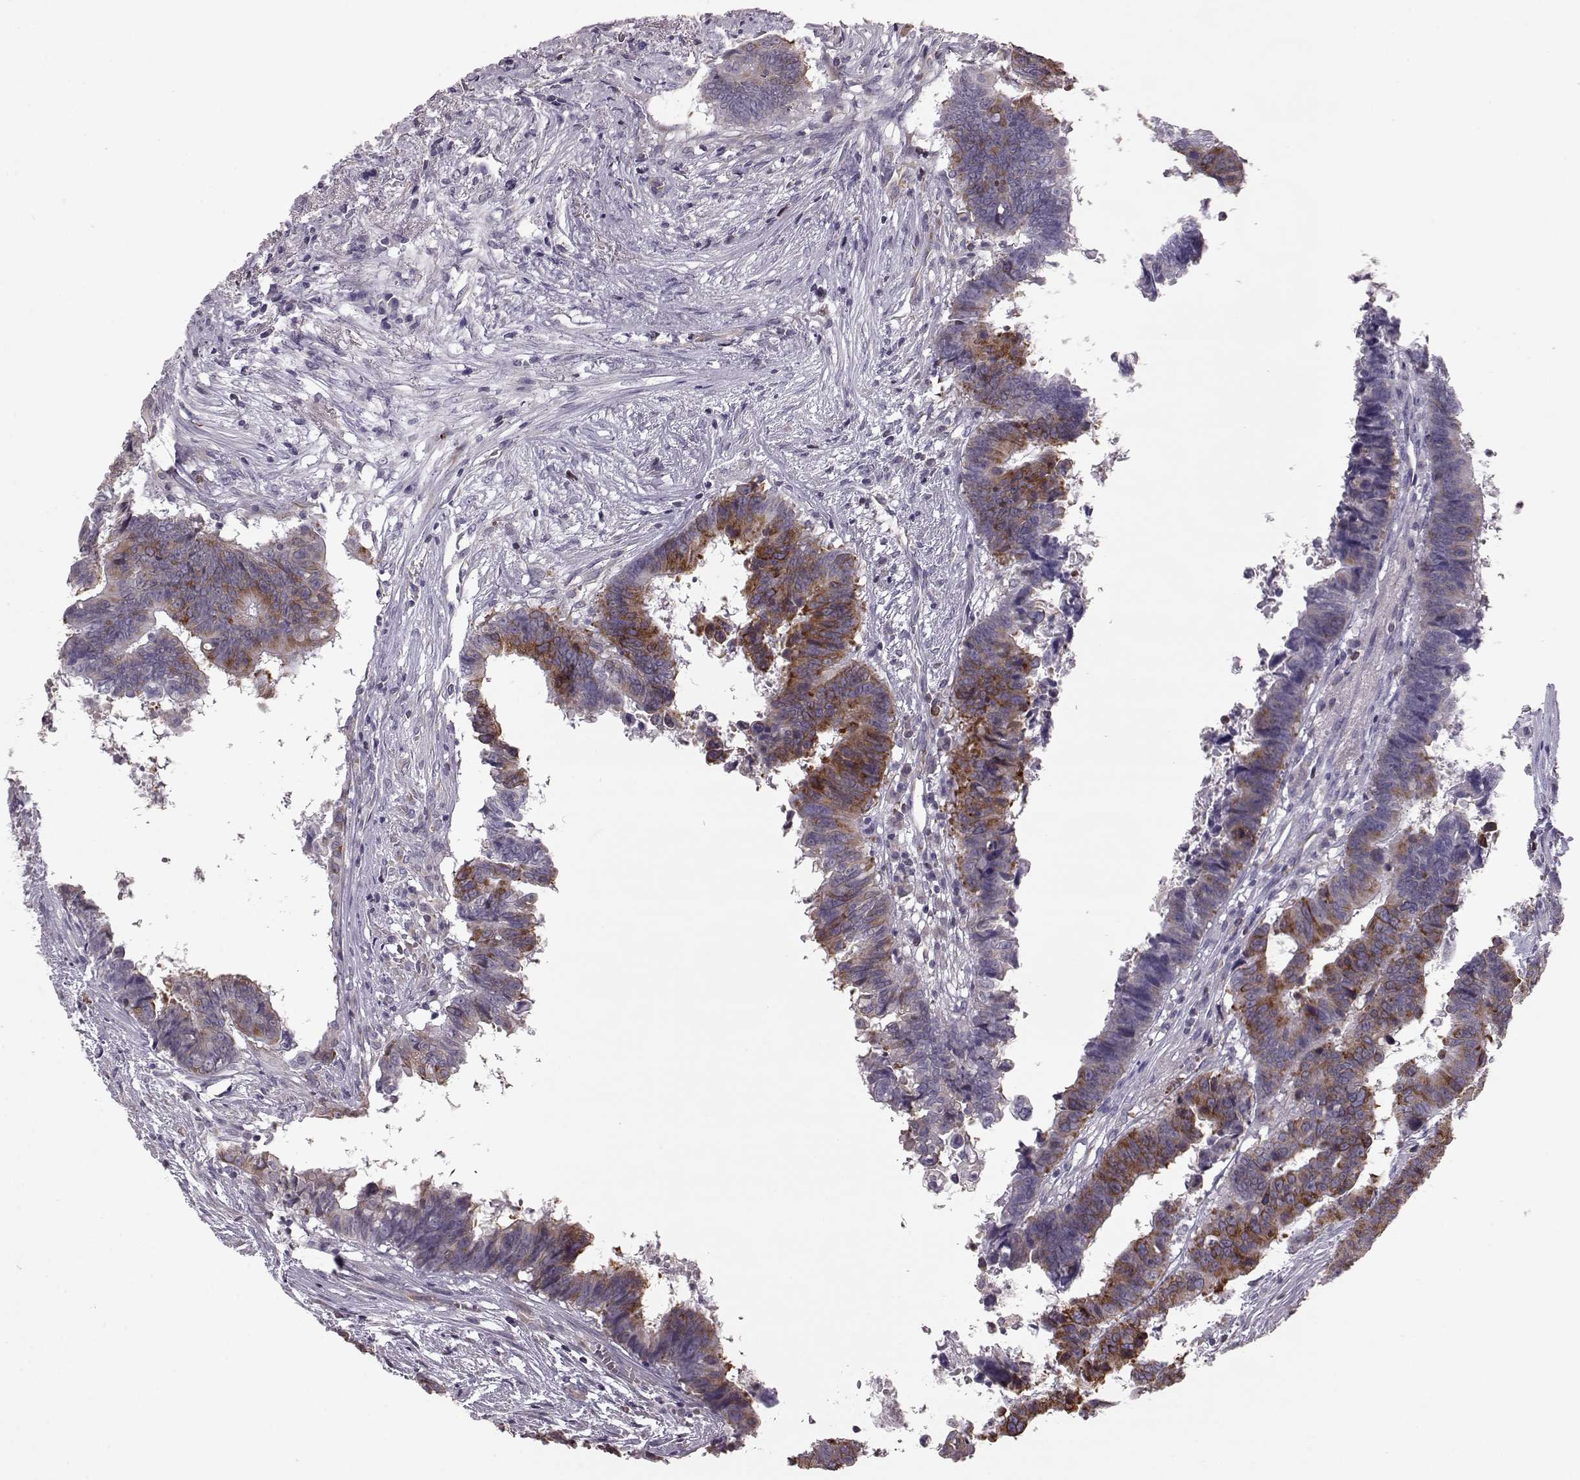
{"staining": {"intensity": "strong", "quantity": "<25%", "location": "cytoplasmic/membranous"}, "tissue": "colorectal cancer", "cell_type": "Tumor cells", "image_type": "cancer", "snomed": [{"axis": "morphology", "description": "Adenocarcinoma, NOS"}, {"axis": "topography", "description": "Colon"}], "caption": "DAB (3,3'-diaminobenzidine) immunohistochemical staining of human colorectal cancer (adenocarcinoma) exhibits strong cytoplasmic/membranous protein staining in approximately <25% of tumor cells.", "gene": "ELOVL5", "patient": {"sex": "female", "age": 82}}